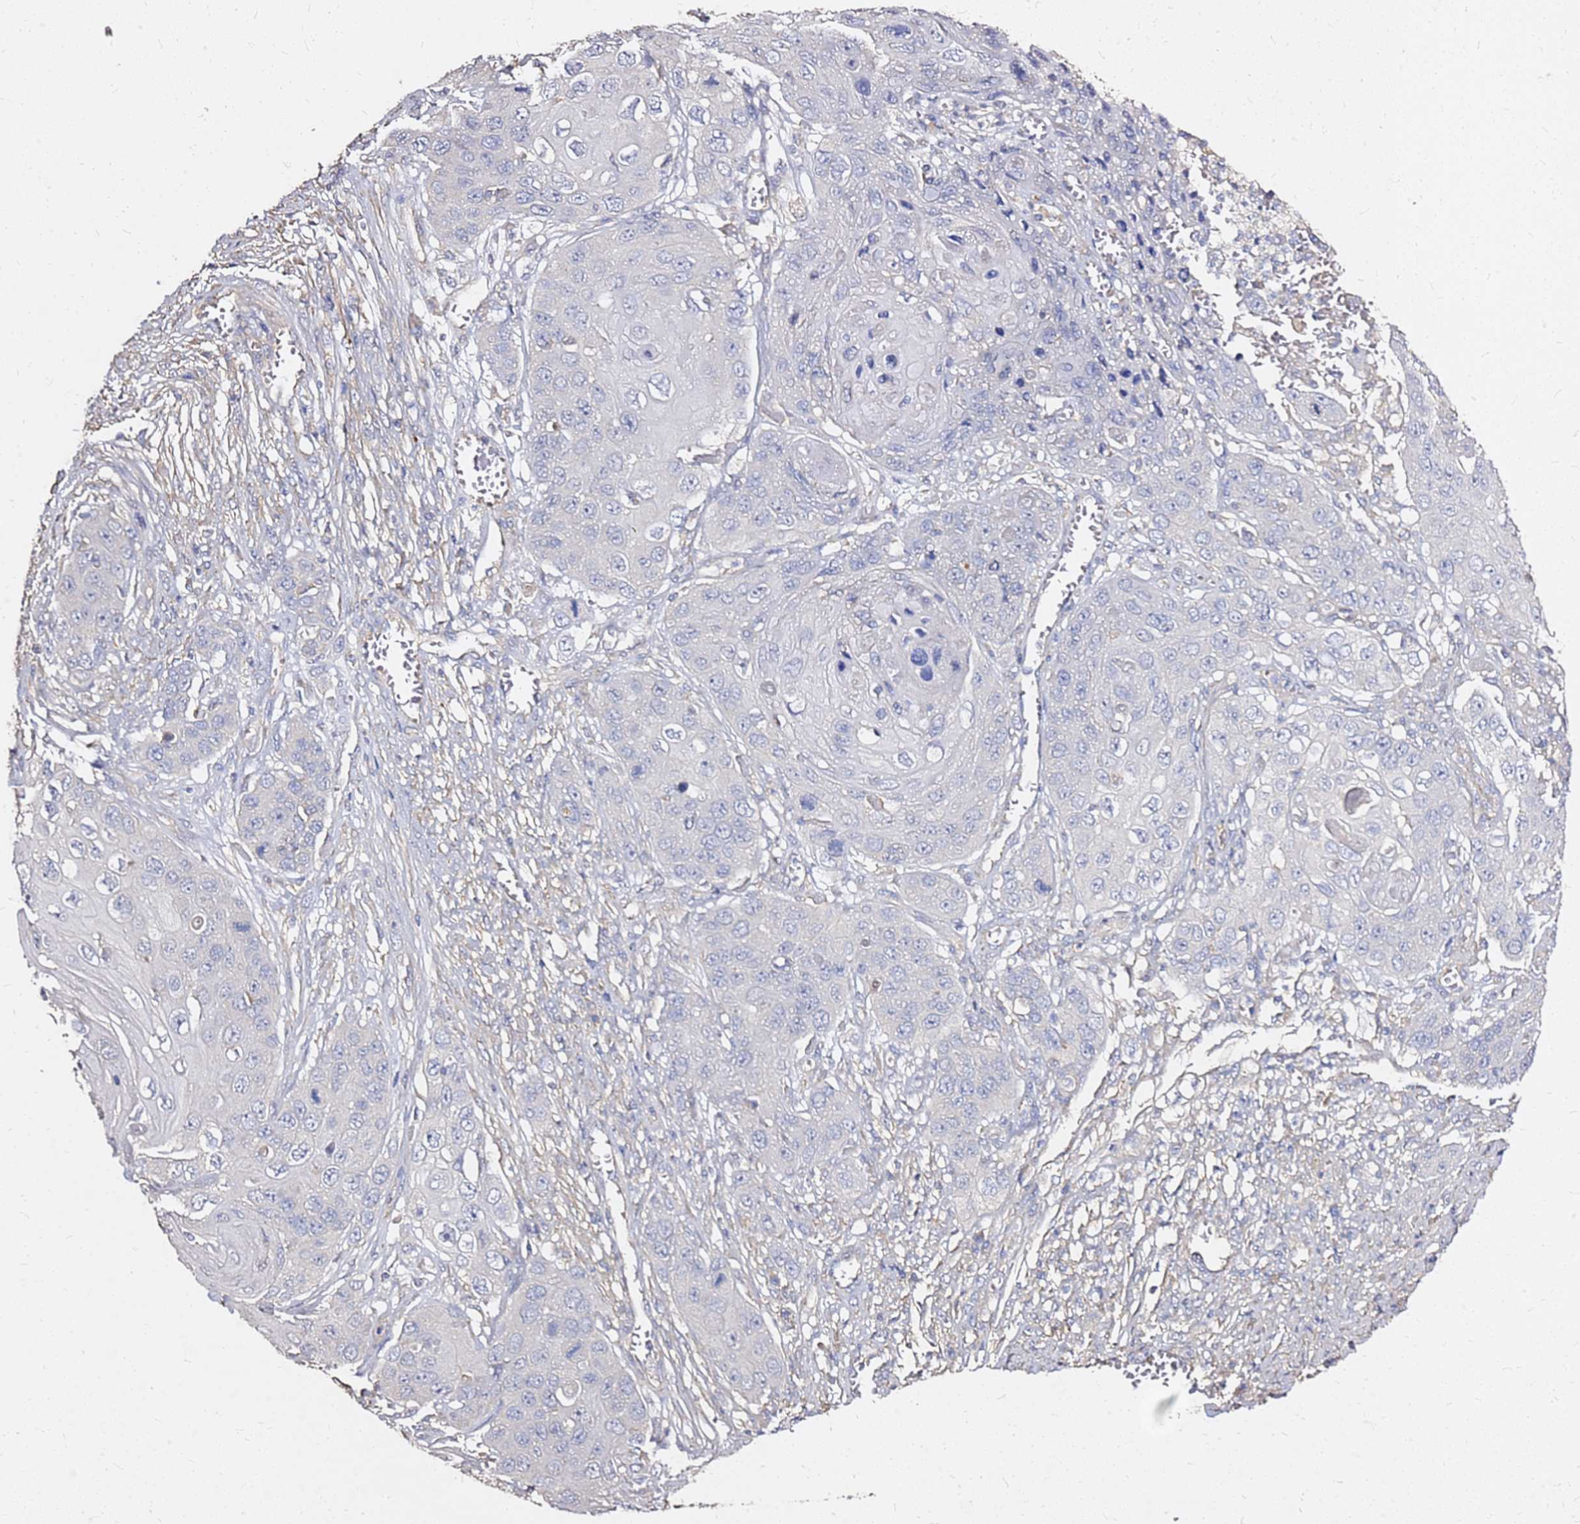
{"staining": {"intensity": "negative", "quantity": "none", "location": "none"}, "tissue": "skin cancer", "cell_type": "Tumor cells", "image_type": "cancer", "snomed": [{"axis": "morphology", "description": "Squamous cell carcinoma, NOS"}, {"axis": "topography", "description": "Skin"}], "caption": "The immunohistochemistry photomicrograph has no significant staining in tumor cells of skin cancer tissue.", "gene": "EXD3", "patient": {"sex": "male", "age": 55}}